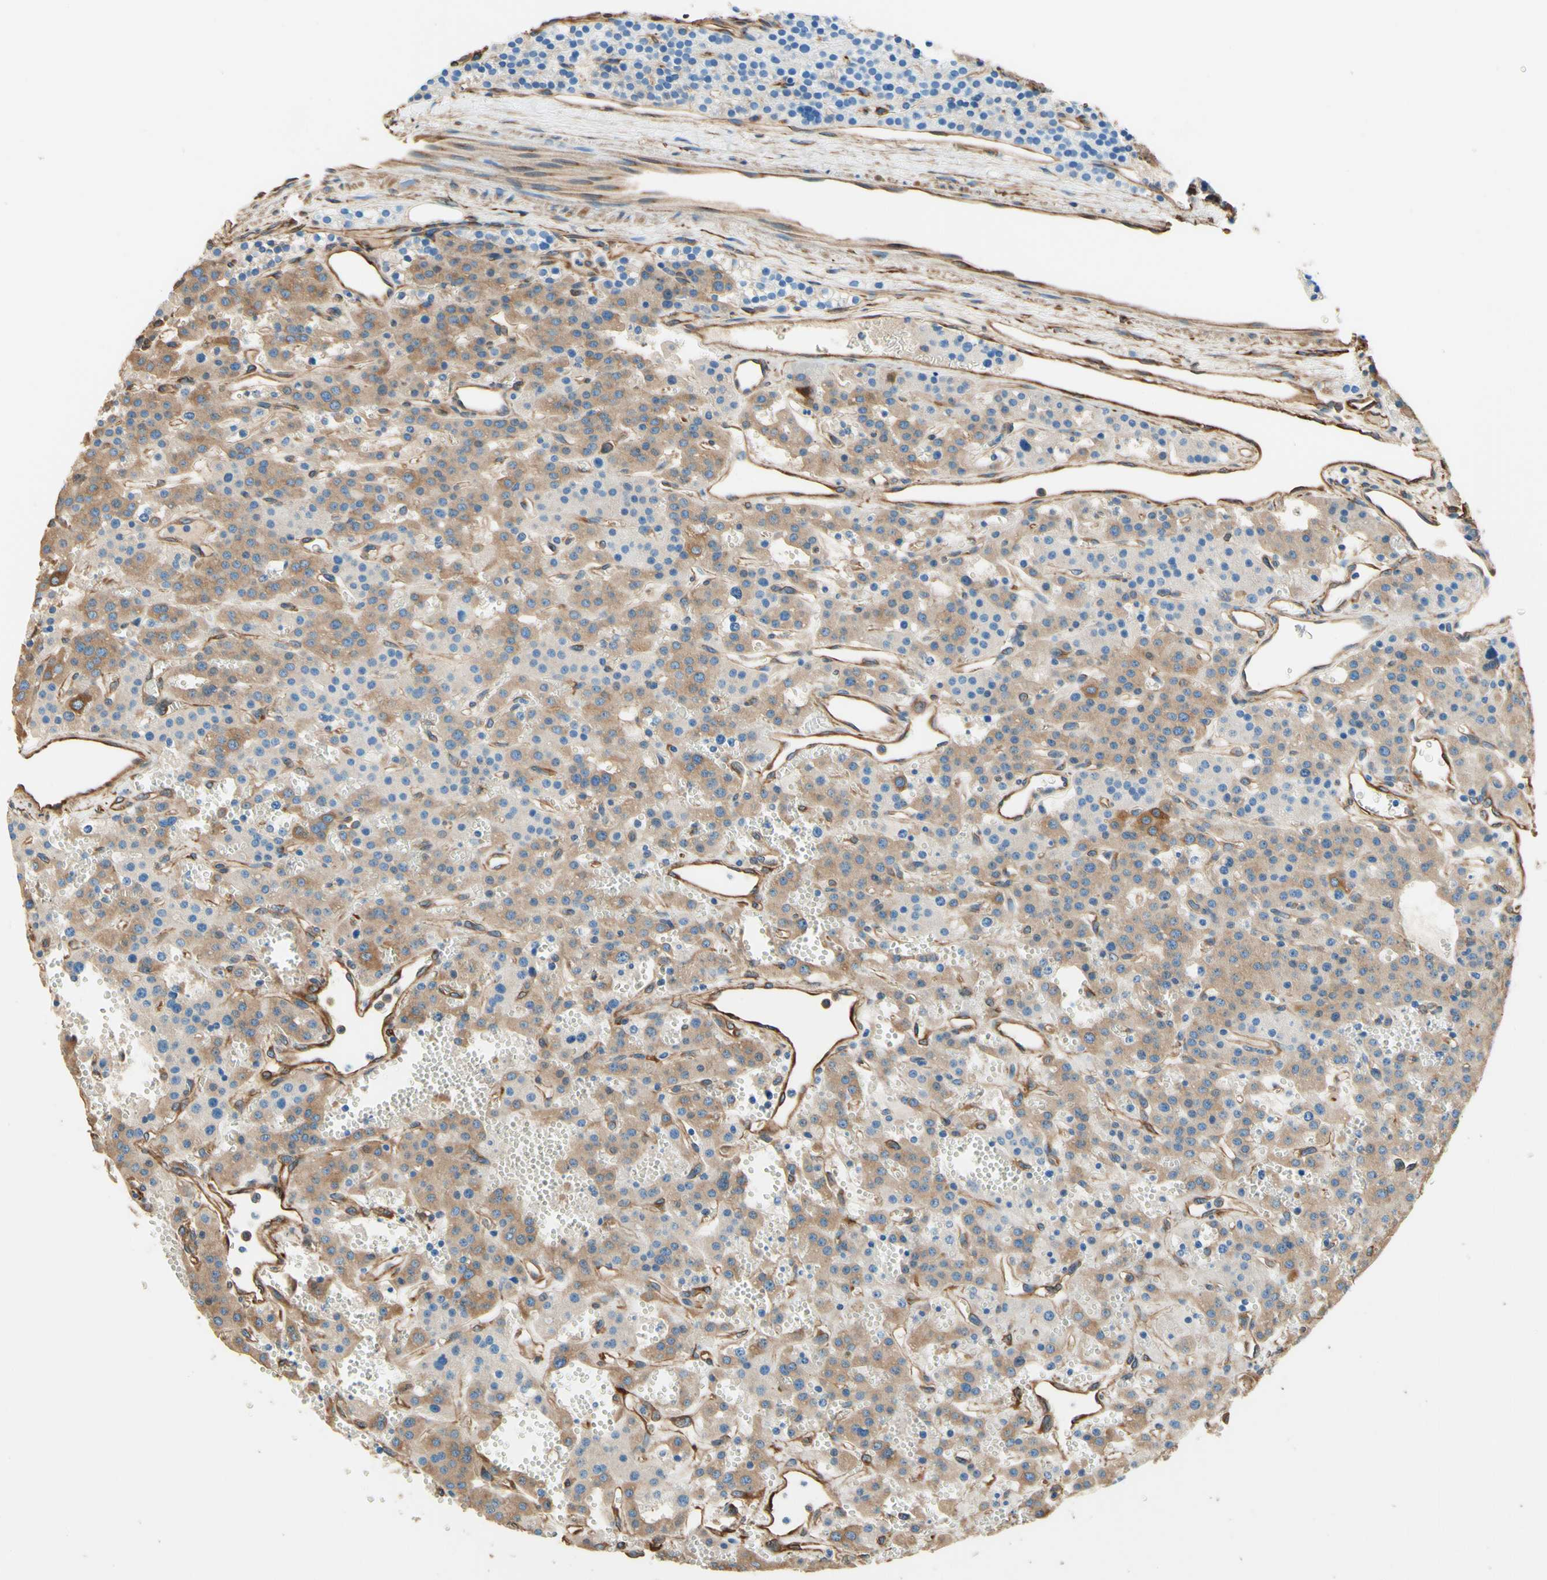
{"staining": {"intensity": "weak", "quantity": "25%-75%", "location": "cytoplasmic/membranous"}, "tissue": "parathyroid gland", "cell_type": "Glandular cells", "image_type": "normal", "snomed": [{"axis": "morphology", "description": "Normal tissue, NOS"}, {"axis": "morphology", "description": "Adenoma, NOS"}, {"axis": "topography", "description": "Parathyroid gland"}], "caption": "IHC of unremarkable human parathyroid gland shows low levels of weak cytoplasmic/membranous positivity in about 25%-75% of glandular cells.", "gene": "DPYSL3", "patient": {"sex": "female", "age": 81}}